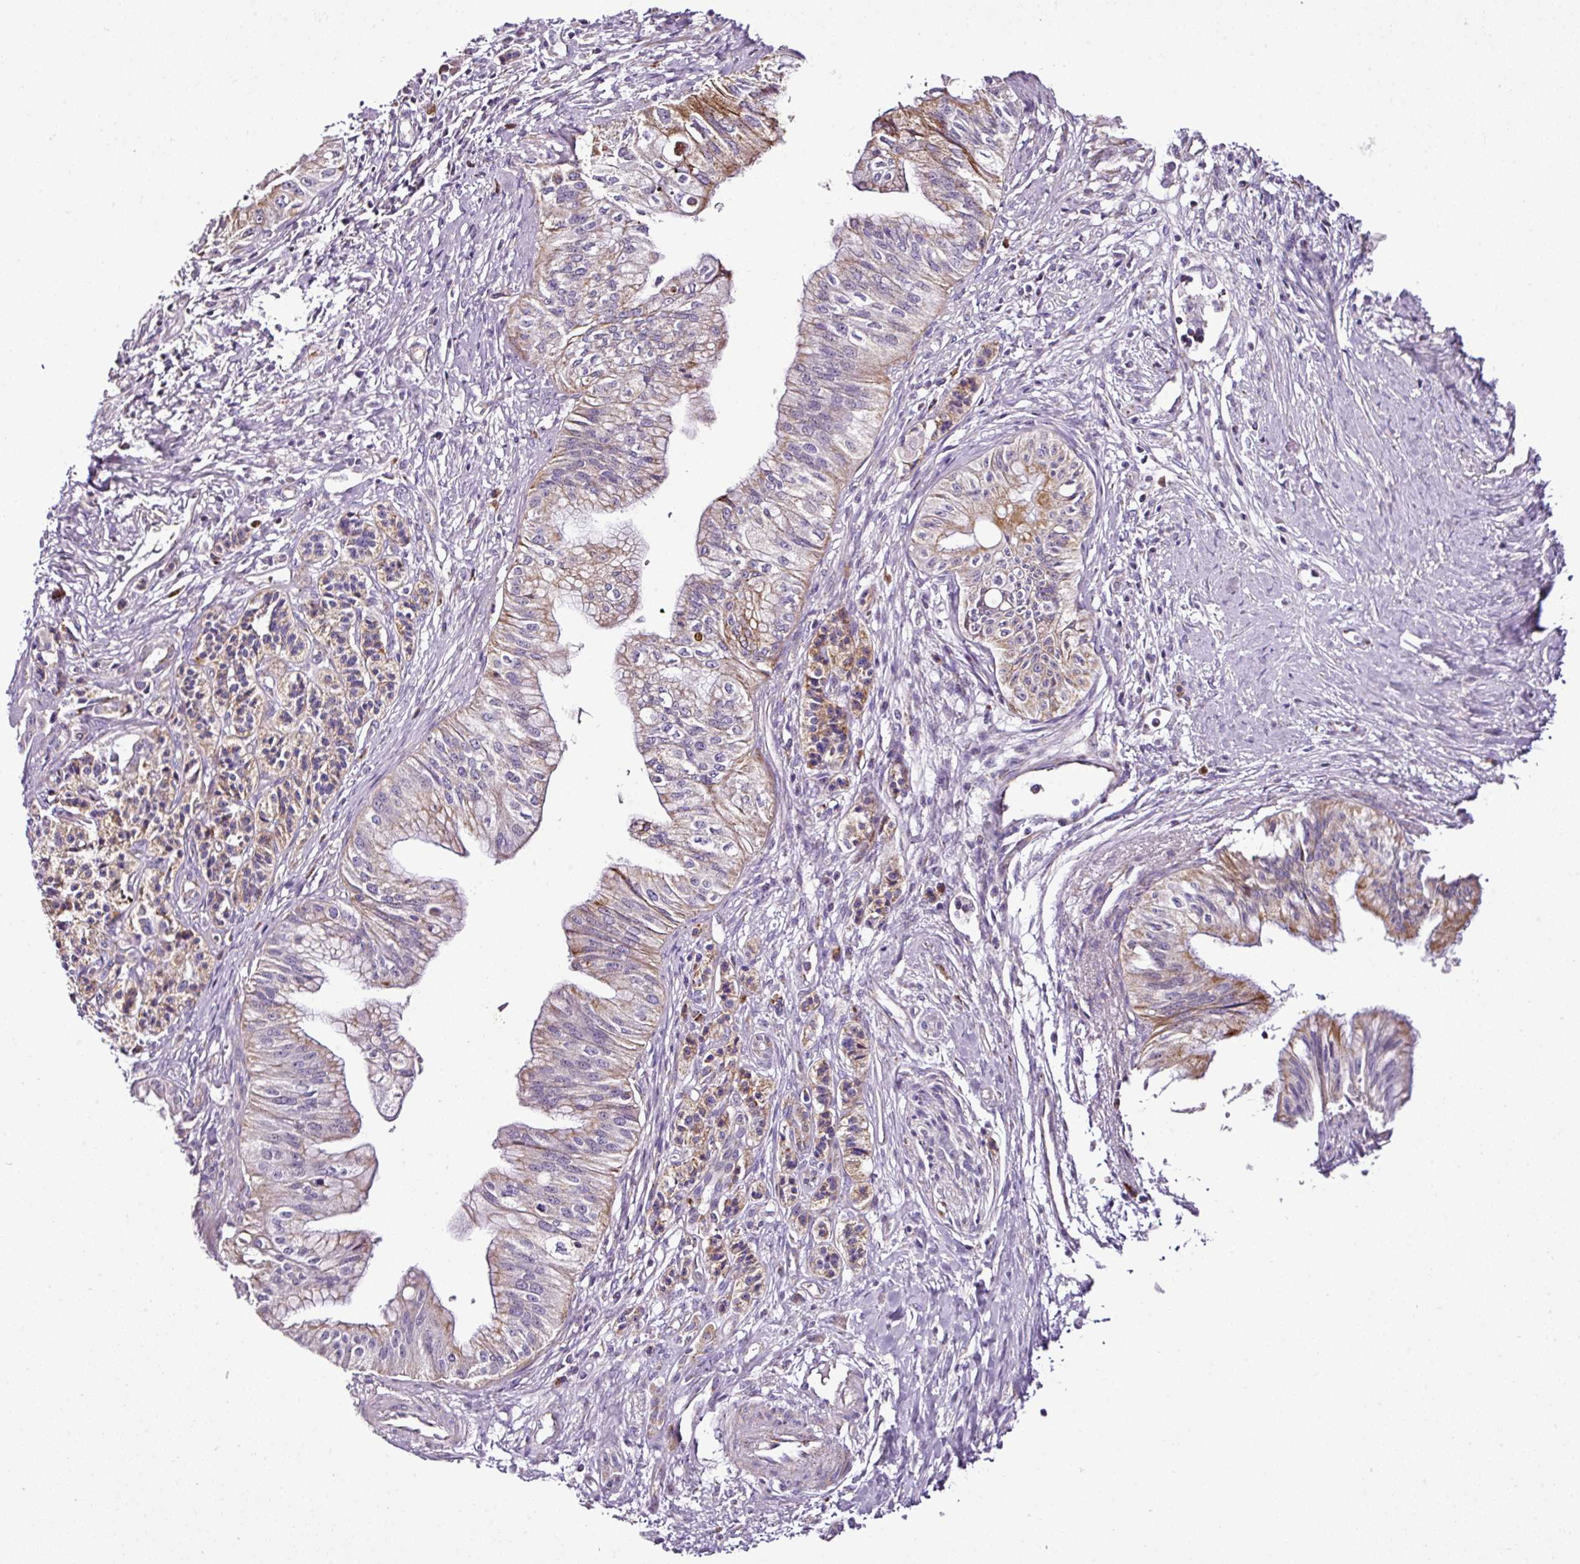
{"staining": {"intensity": "moderate", "quantity": "25%-75%", "location": "cytoplasmic/membranous"}, "tissue": "pancreatic cancer", "cell_type": "Tumor cells", "image_type": "cancer", "snomed": [{"axis": "morphology", "description": "Adenocarcinoma, NOS"}, {"axis": "topography", "description": "Pancreas"}], "caption": "Tumor cells reveal medium levels of moderate cytoplasmic/membranous expression in about 25%-75% of cells in pancreatic cancer (adenocarcinoma).", "gene": "DPAGT1", "patient": {"sex": "male", "age": 71}}